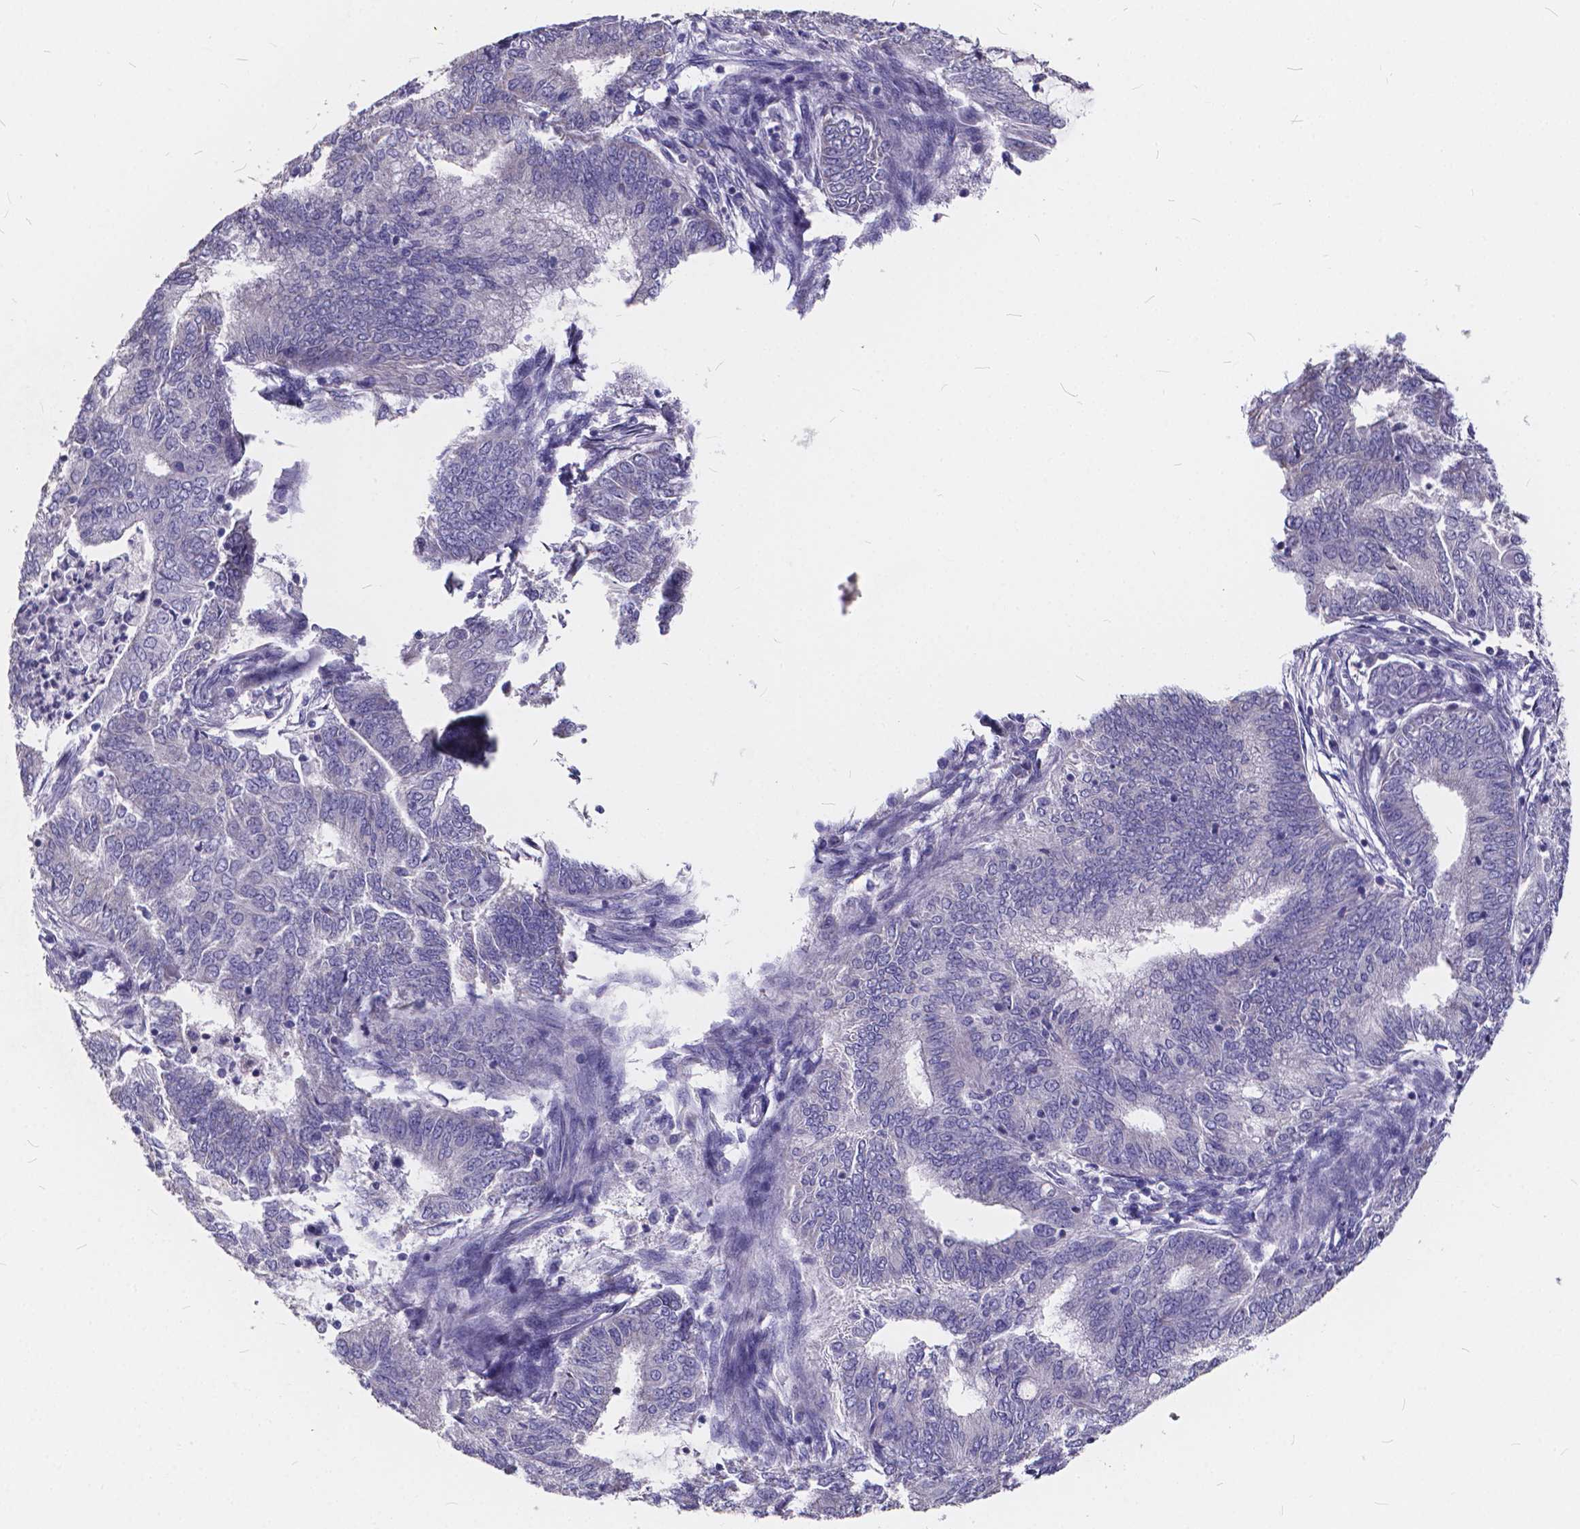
{"staining": {"intensity": "negative", "quantity": "none", "location": "none"}, "tissue": "endometrial cancer", "cell_type": "Tumor cells", "image_type": "cancer", "snomed": [{"axis": "morphology", "description": "Adenocarcinoma, NOS"}, {"axis": "topography", "description": "Endometrium"}], "caption": "Tumor cells are negative for brown protein staining in endometrial adenocarcinoma. The staining was performed using DAB (3,3'-diaminobenzidine) to visualize the protein expression in brown, while the nuclei were stained in blue with hematoxylin (Magnification: 20x).", "gene": "SPEF2", "patient": {"sex": "female", "age": 62}}